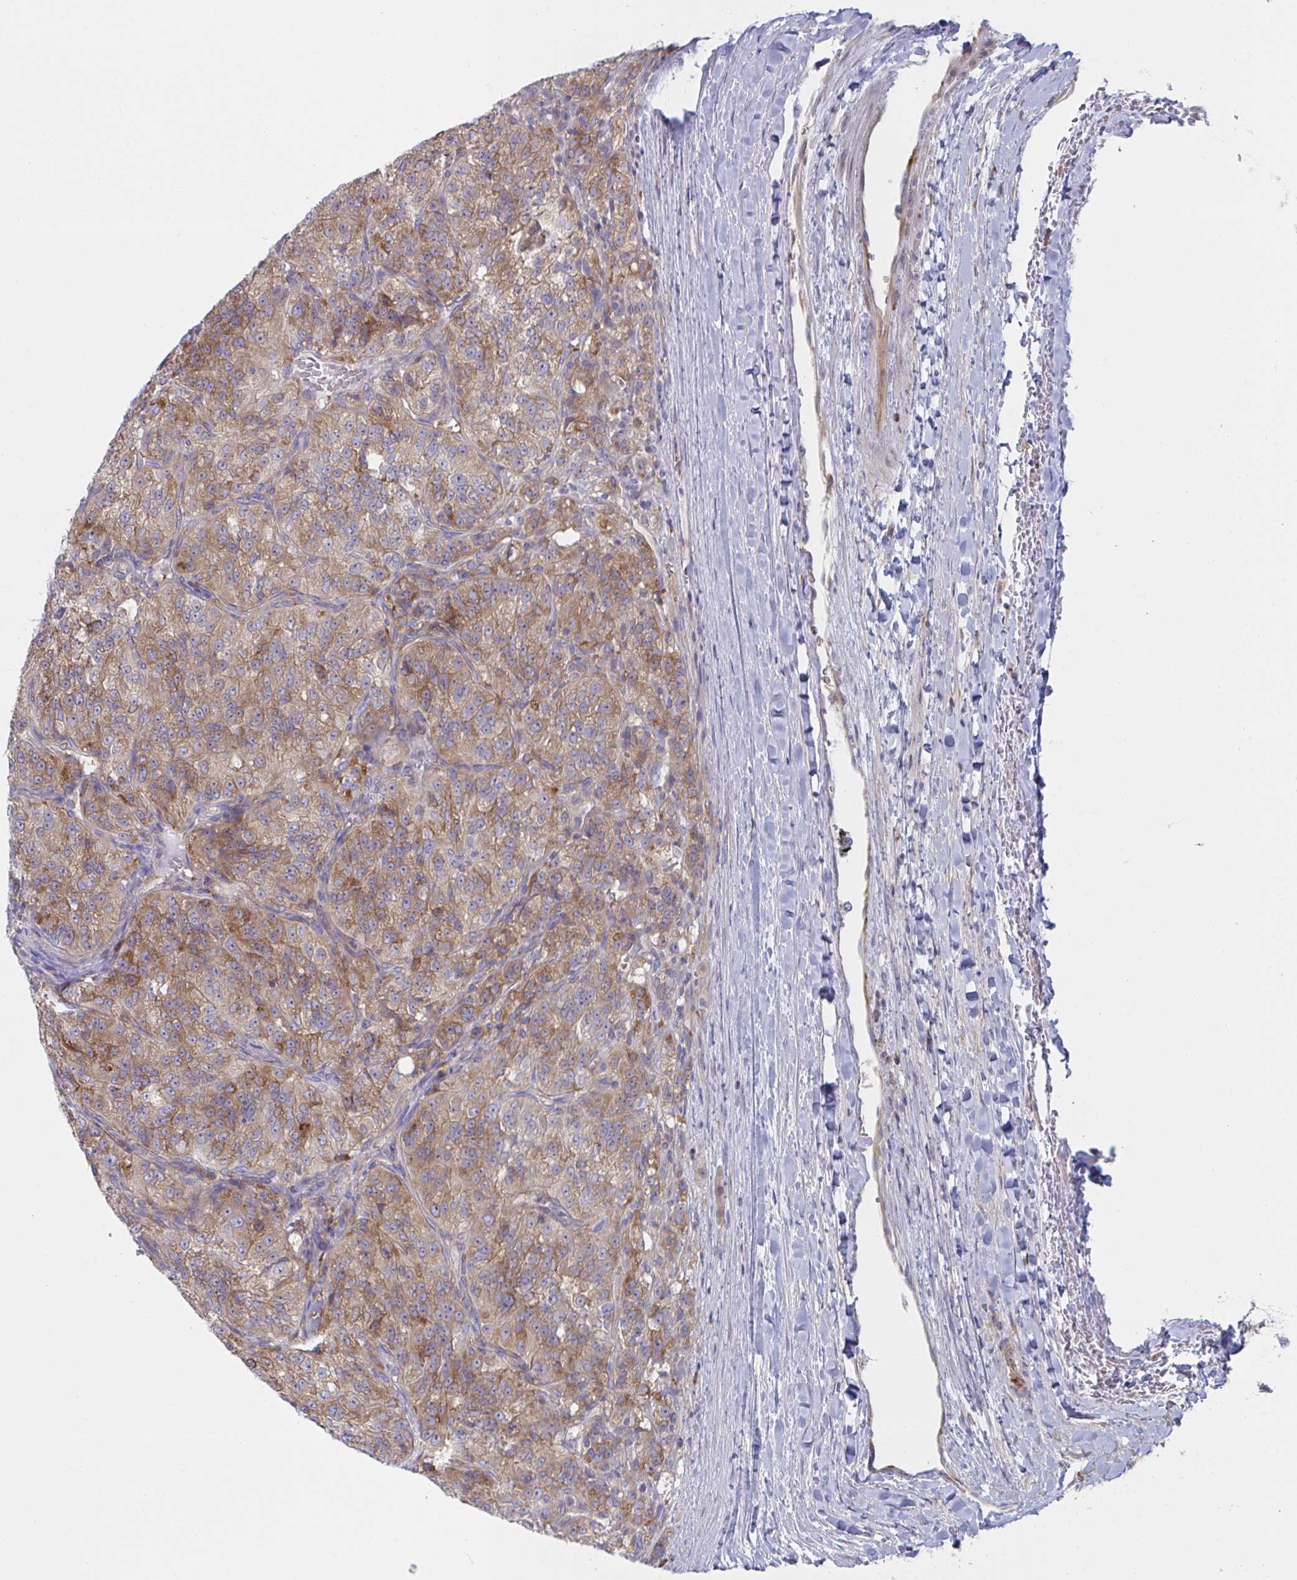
{"staining": {"intensity": "moderate", "quantity": ">75%", "location": "cytoplasmic/membranous"}, "tissue": "renal cancer", "cell_type": "Tumor cells", "image_type": "cancer", "snomed": [{"axis": "morphology", "description": "Adenocarcinoma, NOS"}, {"axis": "topography", "description": "Kidney"}], "caption": "The histopathology image reveals staining of adenocarcinoma (renal), revealing moderate cytoplasmic/membranous protein positivity (brown color) within tumor cells. Nuclei are stained in blue.", "gene": "WNK1", "patient": {"sex": "female", "age": 63}}